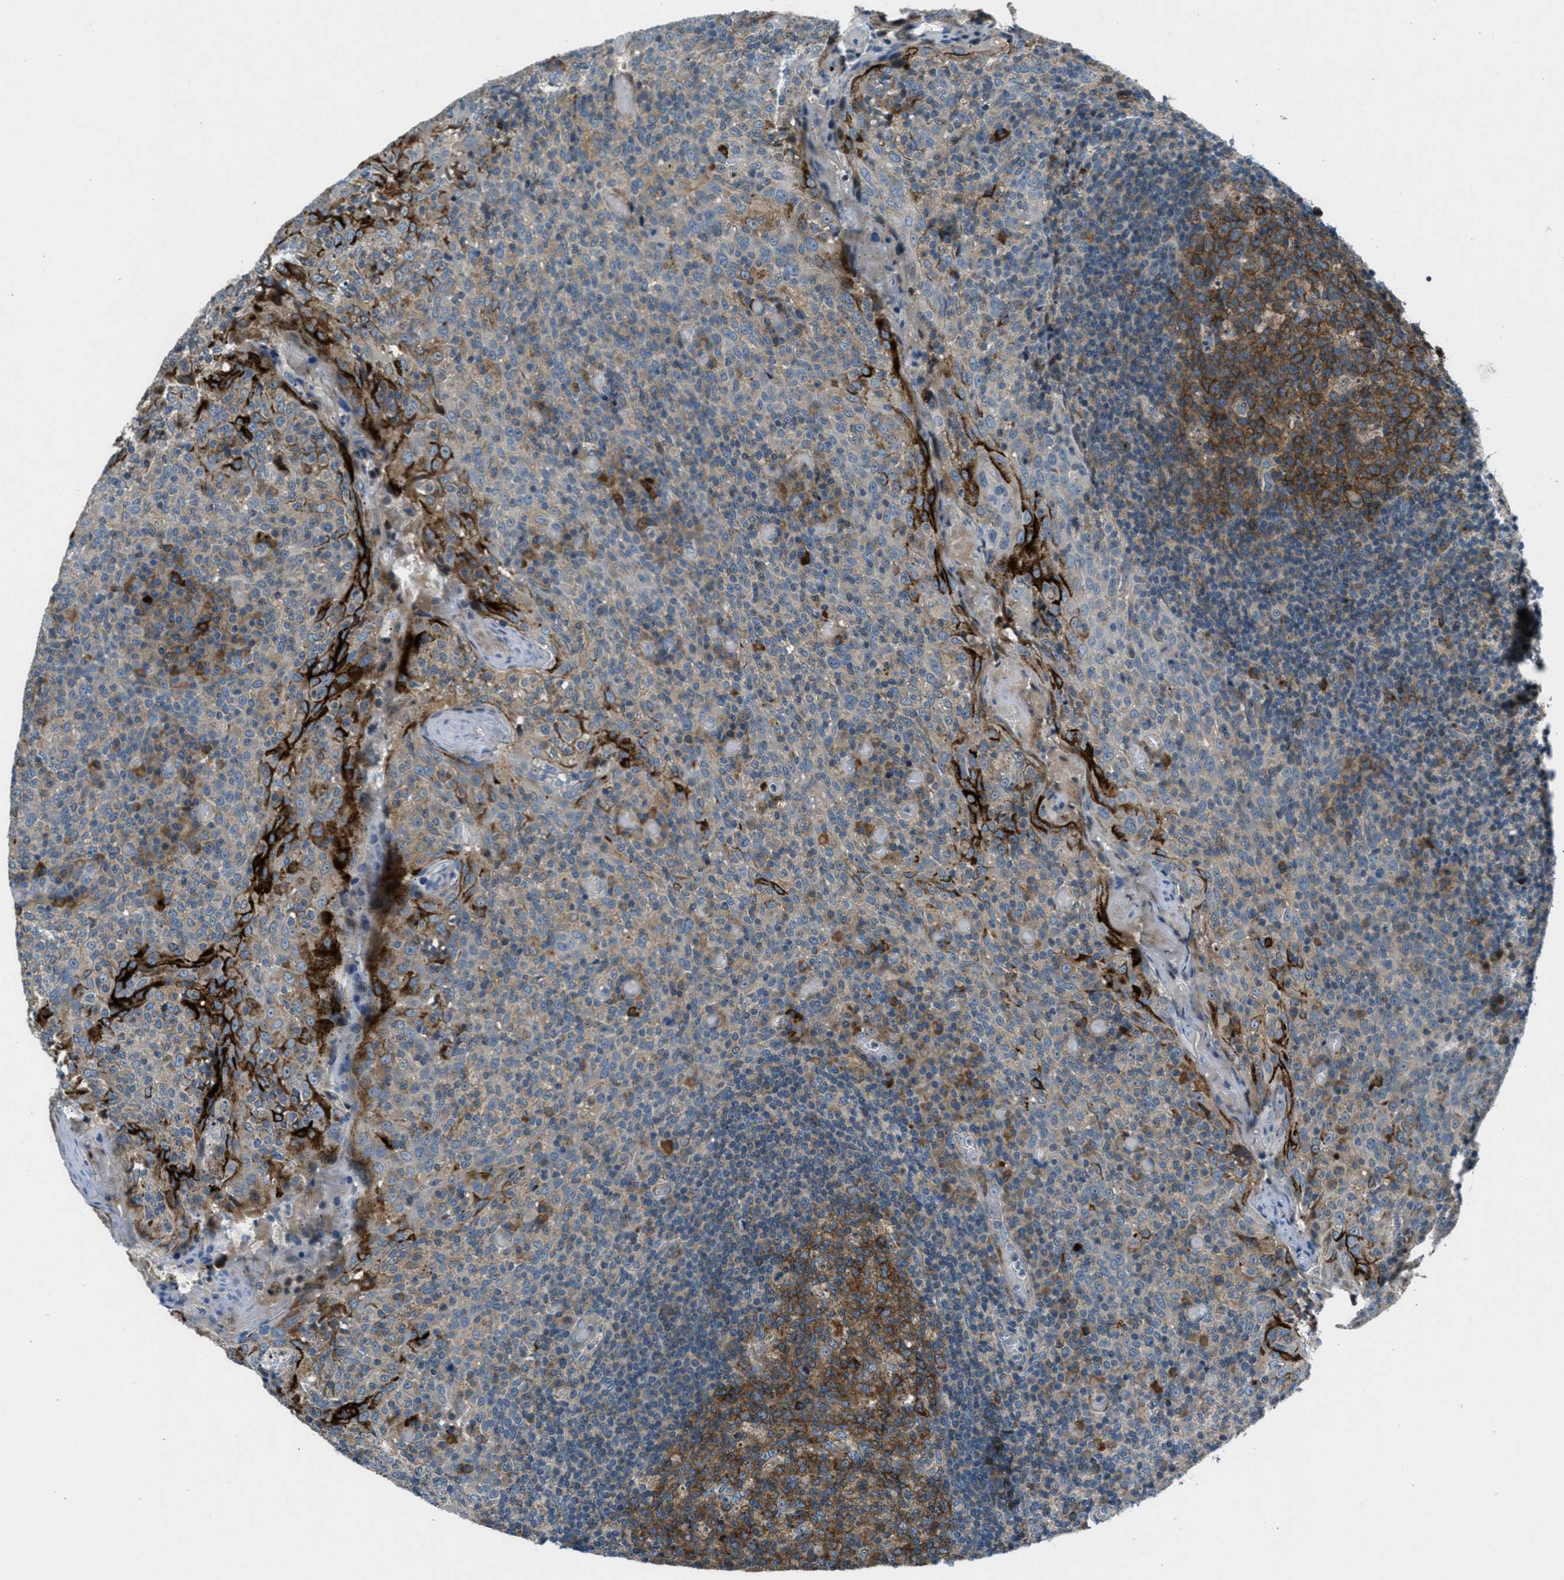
{"staining": {"intensity": "moderate", "quantity": ">75%", "location": "cytoplasmic/membranous"}, "tissue": "tonsil", "cell_type": "Germinal center cells", "image_type": "normal", "snomed": [{"axis": "morphology", "description": "Normal tissue, NOS"}, {"axis": "topography", "description": "Tonsil"}], "caption": "Immunohistochemical staining of normal human tonsil reveals >75% levels of moderate cytoplasmic/membranous protein staining in about >75% of germinal center cells. (DAB (3,3'-diaminobenzidine) IHC, brown staining for protein, blue staining for nuclei).", "gene": "CLEC2D", "patient": {"sex": "female", "age": 19}}